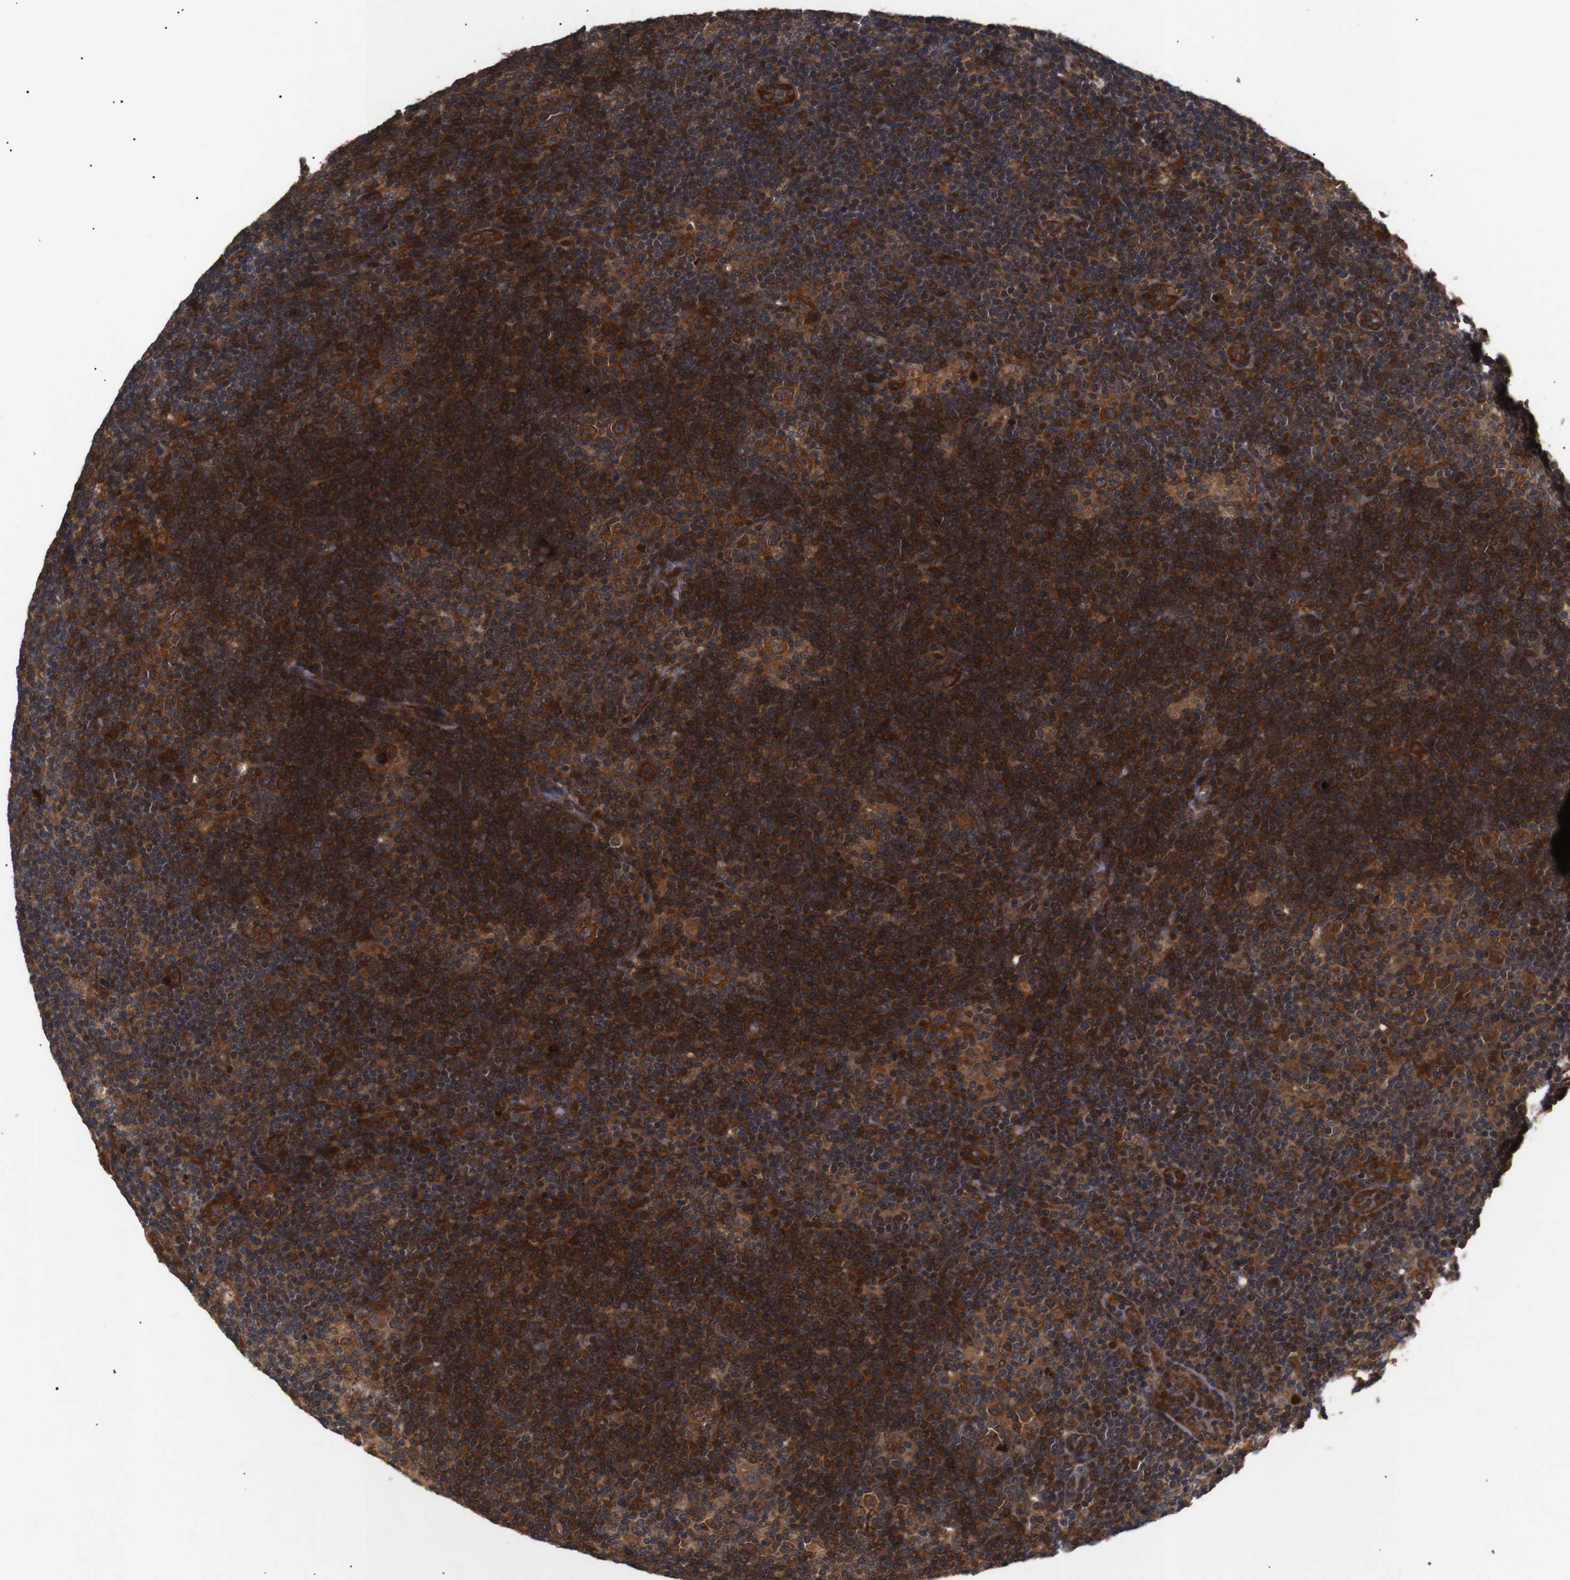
{"staining": {"intensity": "strong", "quantity": ">75%", "location": "cytoplasmic/membranous"}, "tissue": "lymphoma", "cell_type": "Tumor cells", "image_type": "cancer", "snomed": [{"axis": "morphology", "description": "Hodgkin's disease, NOS"}, {"axis": "topography", "description": "Lymph node"}], "caption": "Lymphoma stained for a protein shows strong cytoplasmic/membranous positivity in tumor cells. The staining was performed using DAB (3,3'-diaminobenzidine) to visualize the protein expression in brown, while the nuclei were stained in blue with hematoxylin (Magnification: 20x).", "gene": "PAWR", "patient": {"sex": "female", "age": 57}}